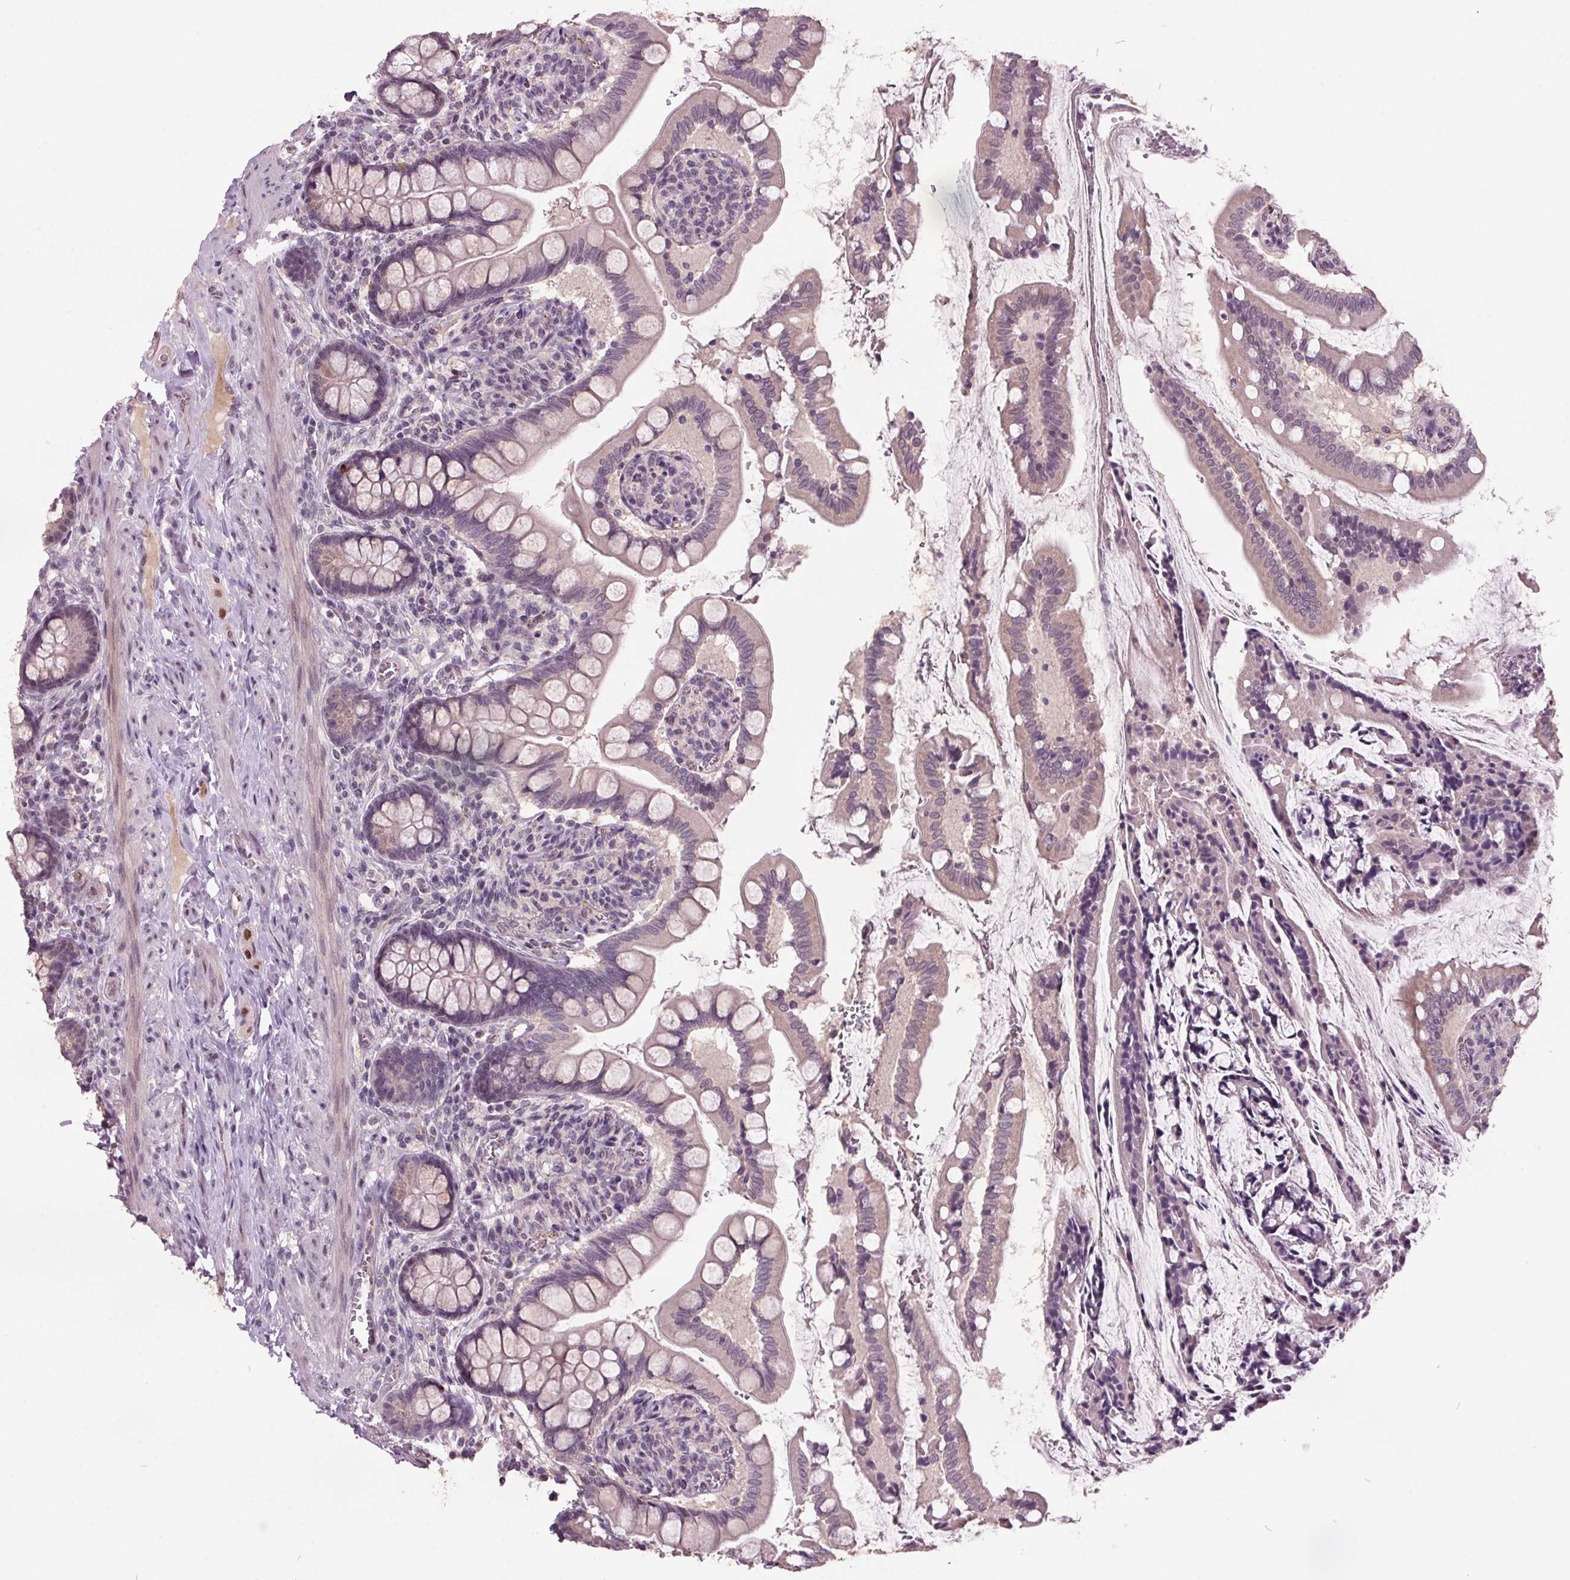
{"staining": {"intensity": "weak", "quantity": "<25%", "location": "cytoplasmic/membranous"}, "tissue": "small intestine", "cell_type": "Glandular cells", "image_type": "normal", "snomed": [{"axis": "morphology", "description": "Normal tissue, NOS"}, {"axis": "topography", "description": "Small intestine"}], "caption": "The immunohistochemistry image has no significant staining in glandular cells of small intestine. (Brightfield microscopy of DAB (3,3'-diaminobenzidine) immunohistochemistry at high magnification).", "gene": "C2orf16", "patient": {"sex": "female", "age": 56}}